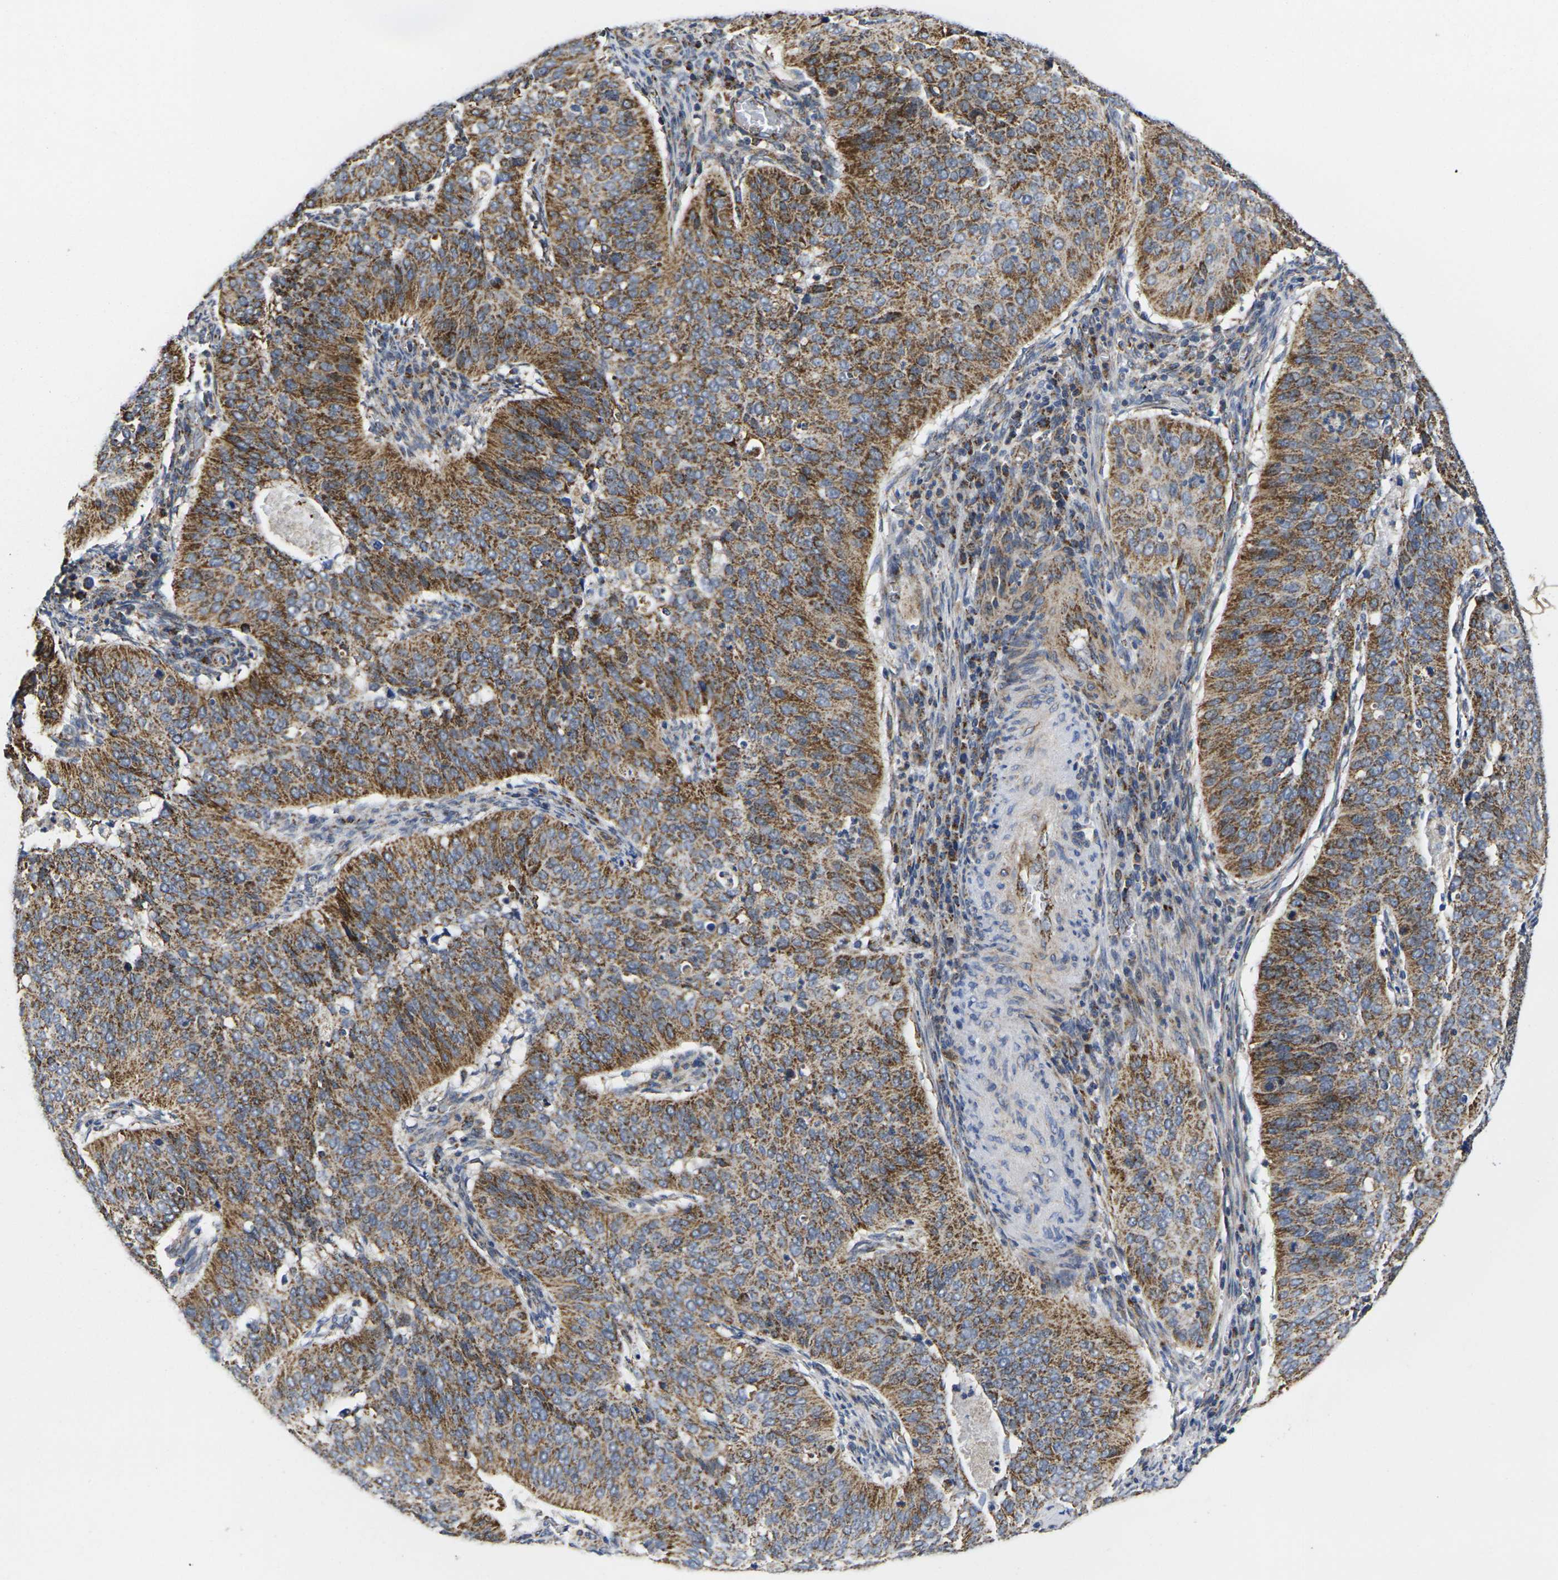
{"staining": {"intensity": "strong", "quantity": ">75%", "location": "cytoplasmic/membranous"}, "tissue": "cervical cancer", "cell_type": "Tumor cells", "image_type": "cancer", "snomed": [{"axis": "morphology", "description": "Normal tissue, NOS"}, {"axis": "morphology", "description": "Squamous cell carcinoma, NOS"}, {"axis": "topography", "description": "Cervix"}], "caption": "This is a micrograph of immunohistochemistry staining of cervical squamous cell carcinoma, which shows strong staining in the cytoplasmic/membranous of tumor cells.", "gene": "P2RY11", "patient": {"sex": "female", "age": 39}}